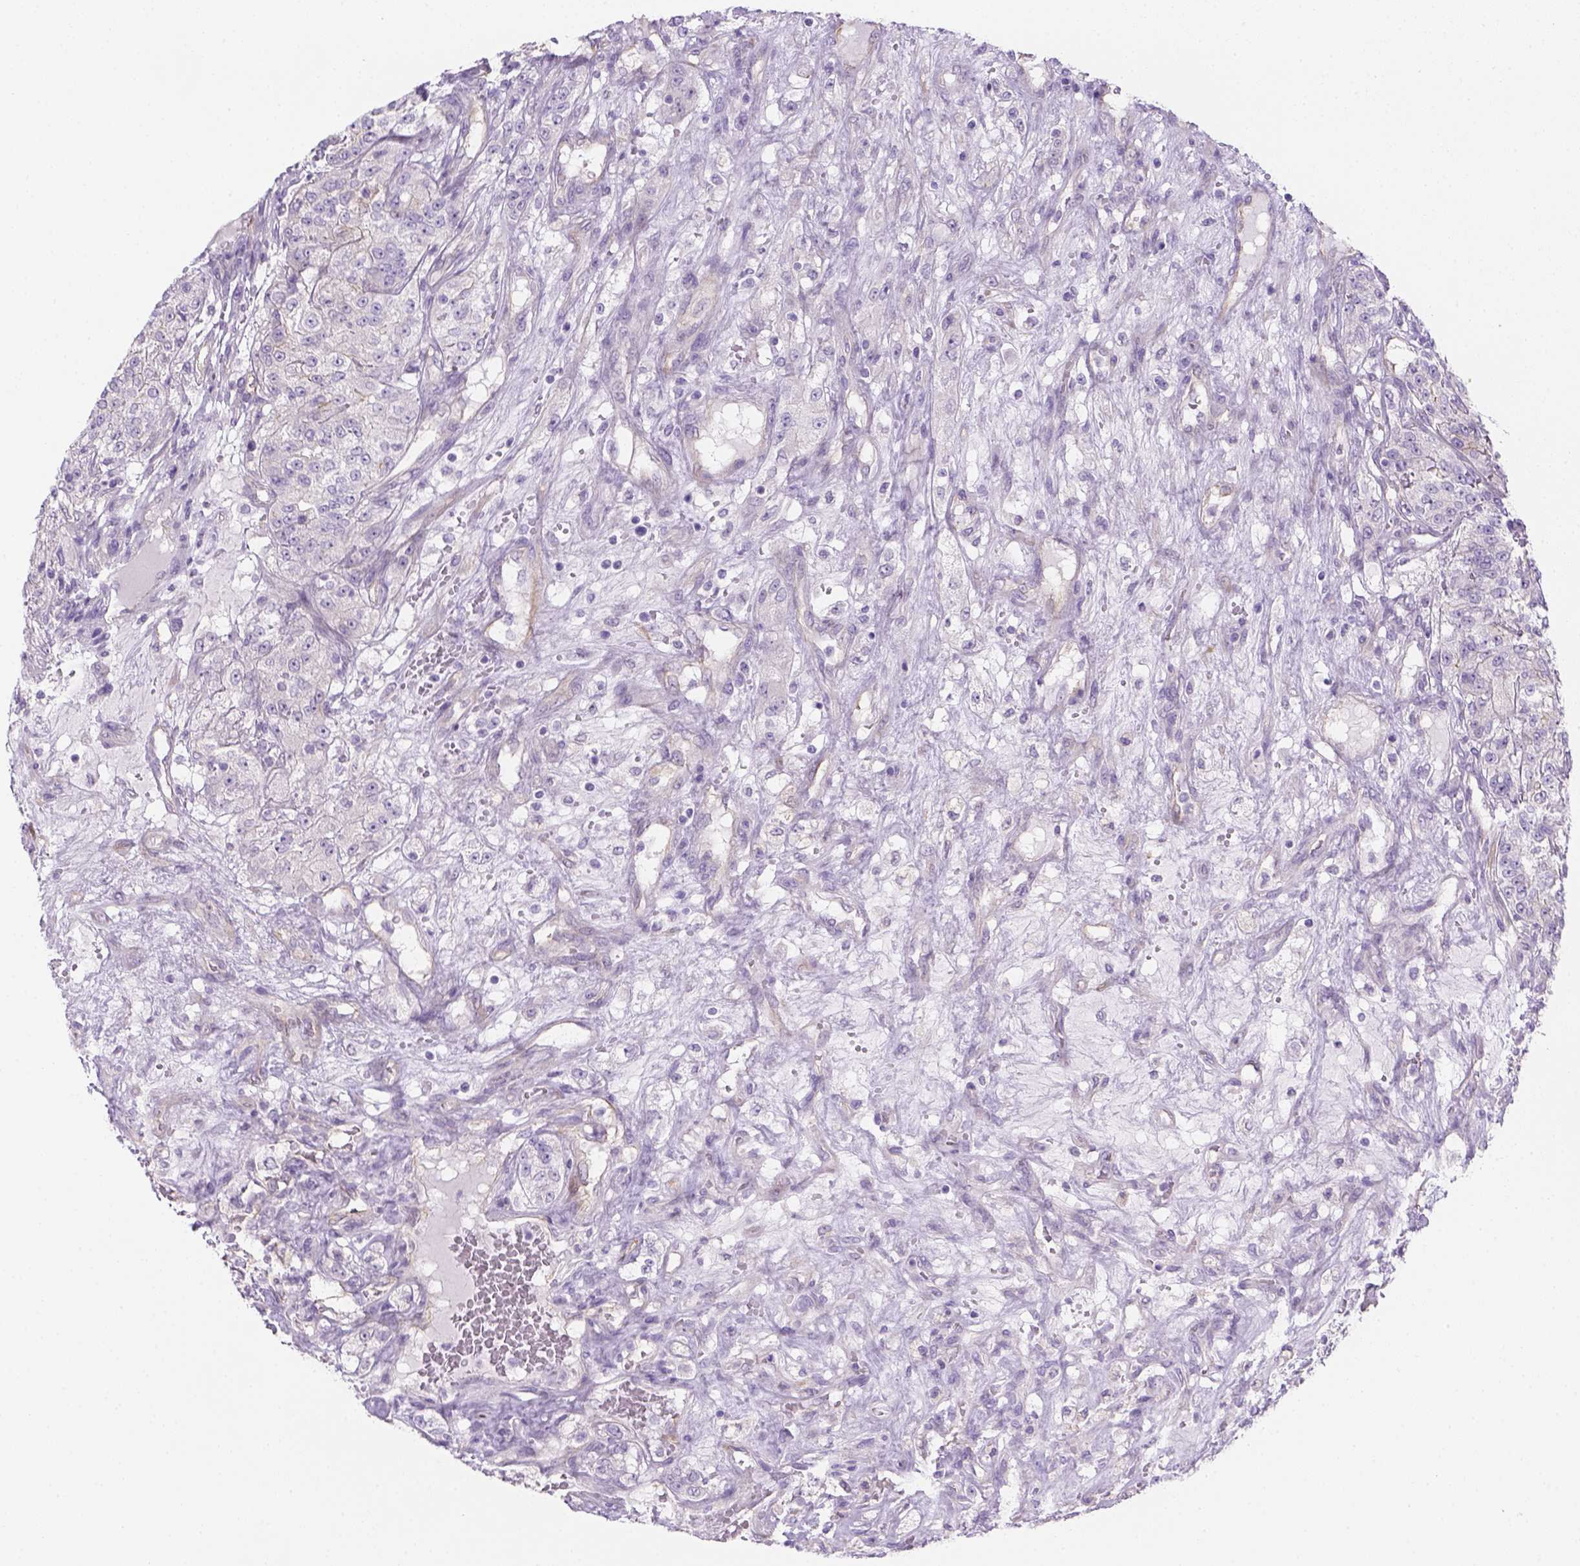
{"staining": {"intensity": "negative", "quantity": "none", "location": "none"}, "tissue": "renal cancer", "cell_type": "Tumor cells", "image_type": "cancer", "snomed": [{"axis": "morphology", "description": "Adenocarcinoma, NOS"}, {"axis": "topography", "description": "Kidney"}], "caption": "High magnification brightfield microscopy of renal adenocarcinoma stained with DAB (3,3'-diaminobenzidine) (brown) and counterstained with hematoxylin (blue): tumor cells show no significant staining.", "gene": "CACNB1", "patient": {"sex": "female", "age": 63}}